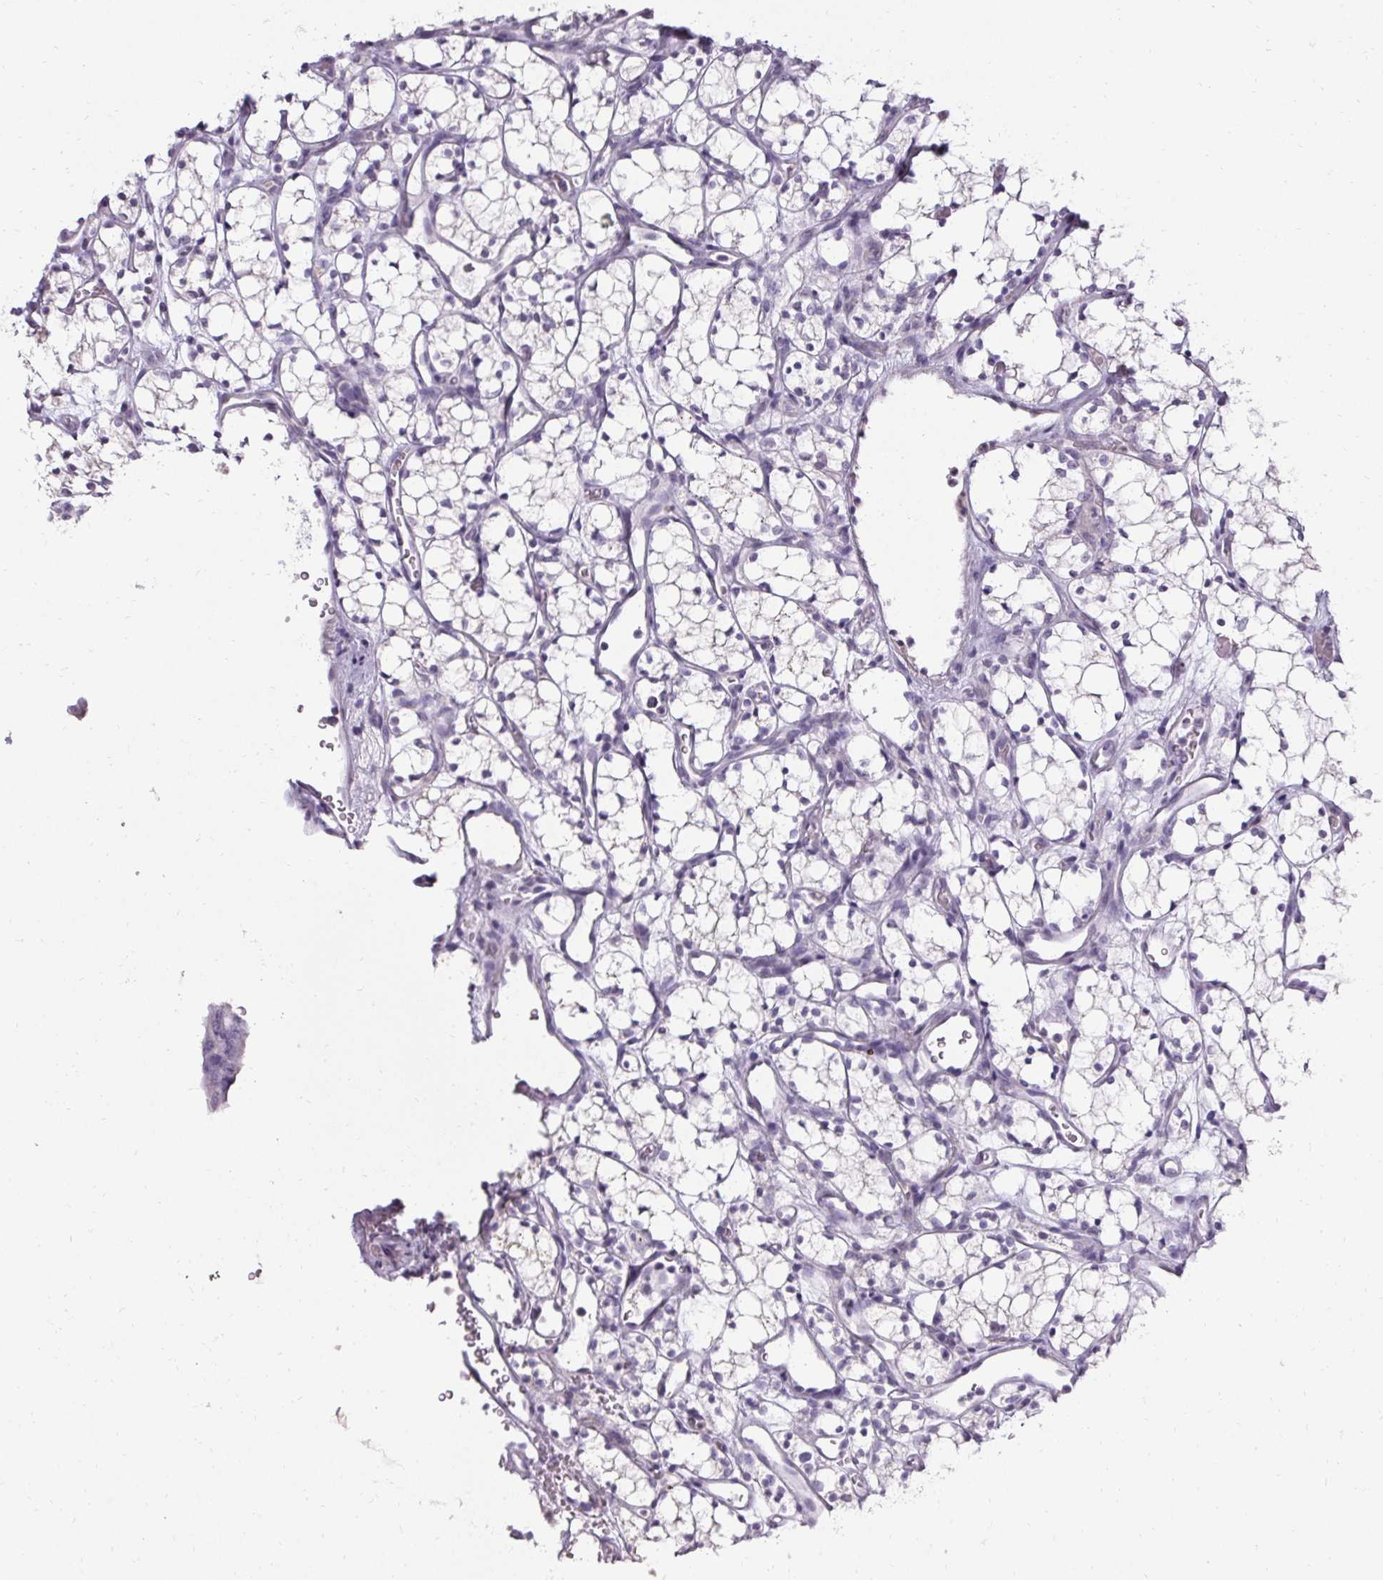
{"staining": {"intensity": "negative", "quantity": "none", "location": "none"}, "tissue": "renal cancer", "cell_type": "Tumor cells", "image_type": "cancer", "snomed": [{"axis": "morphology", "description": "Adenocarcinoma, NOS"}, {"axis": "topography", "description": "Kidney"}], "caption": "Human renal cancer (adenocarcinoma) stained for a protein using immunohistochemistry (IHC) demonstrates no staining in tumor cells.", "gene": "PMEL", "patient": {"sex": "female", "age": 69}}